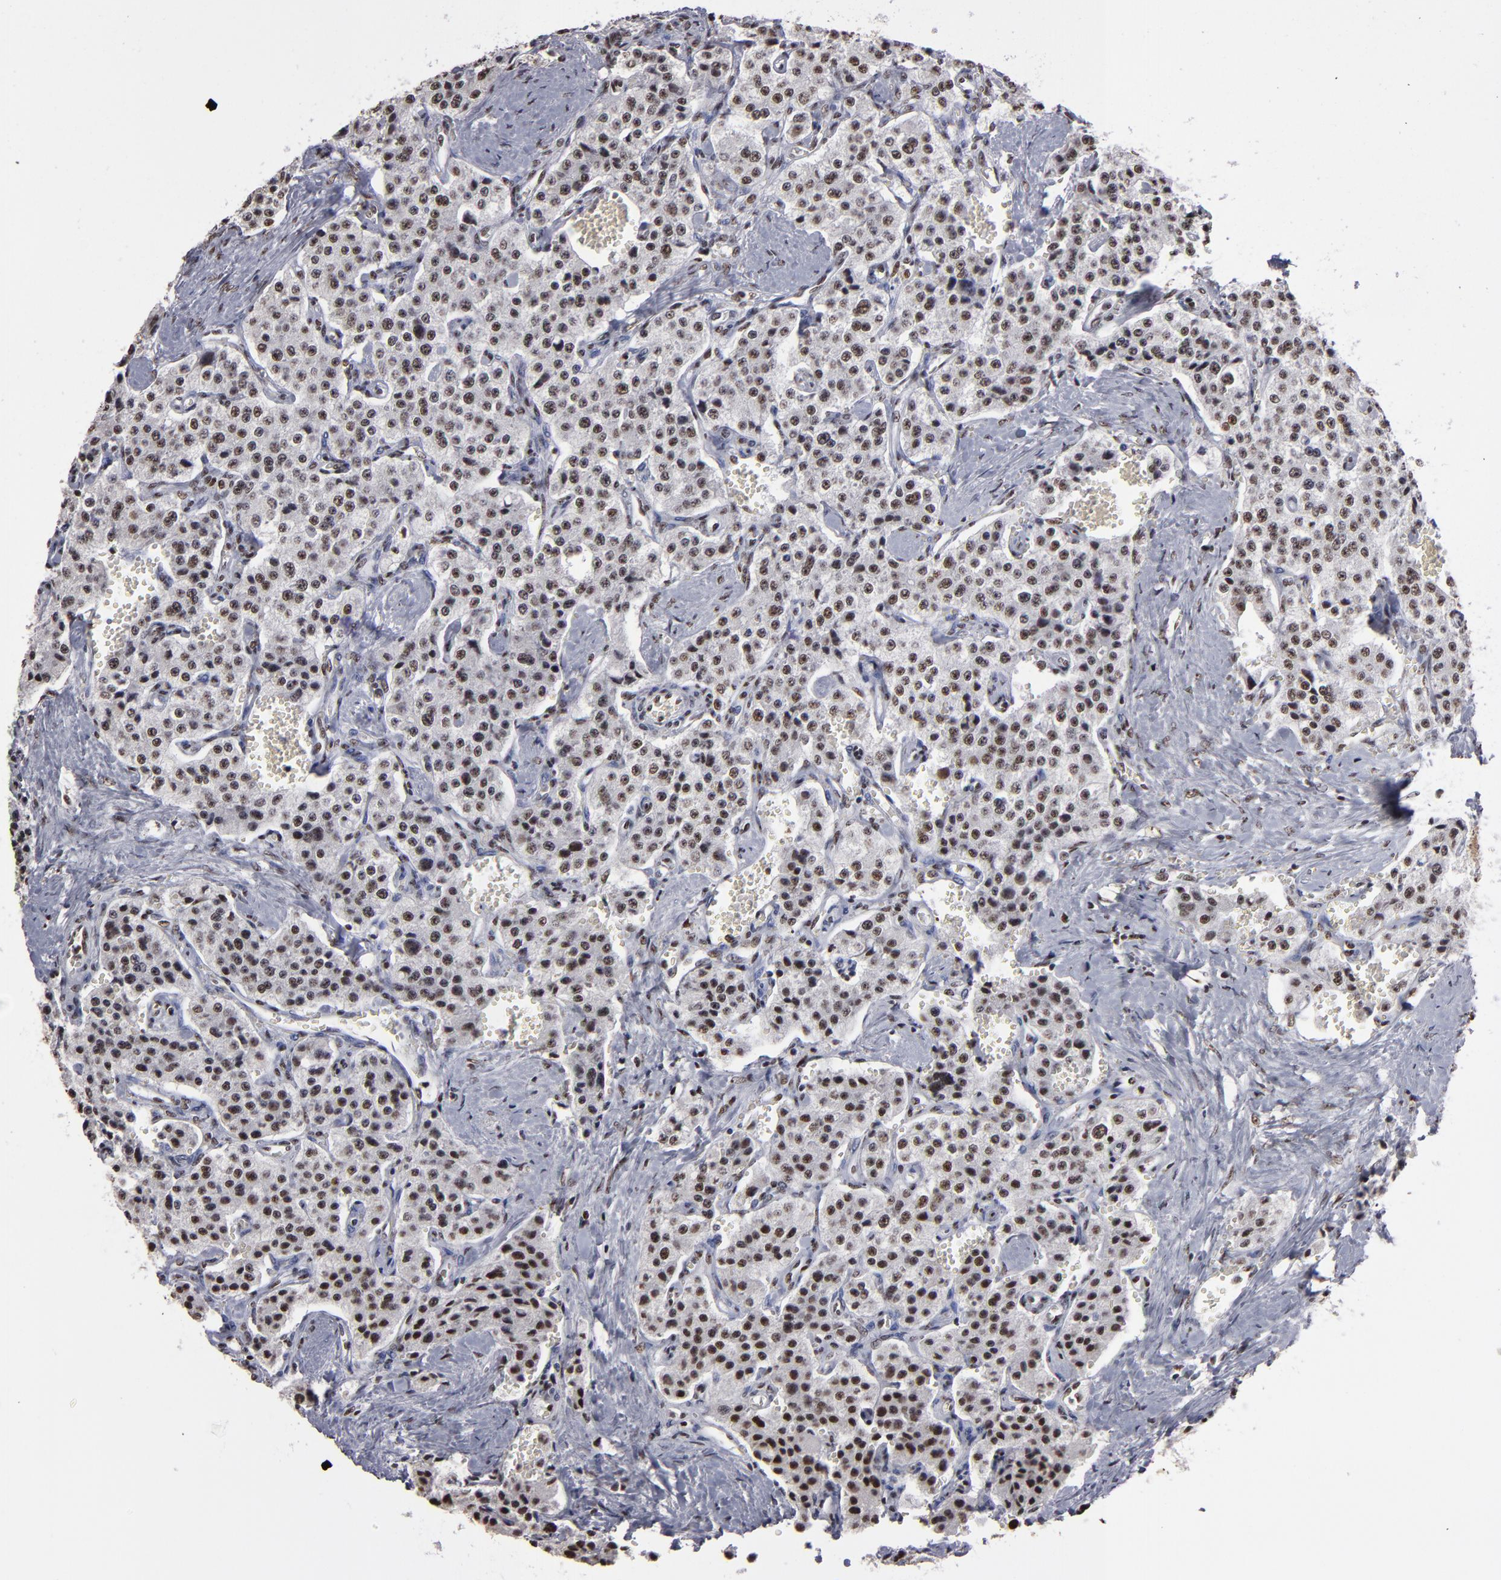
{"staining": {"intensity": "strong", "quantity": ">75%", "location": "nuclear"}, "tissue": "carcinoid", "cell_type": "Tumor cells", "image_type": "cancer", "snomed": [{"axis": "morphology", "description": "Carcinoid, malignant, NOS"}, {"axis": "topography", "description": "Small intestine"}], "caption": "IHC (DAB) staining of carcinoid shows strong nuclear protein expression in approximately >75% of tumor cells.", "gene": "MRE11", "patient": {"sex": "male", "age": 52}}